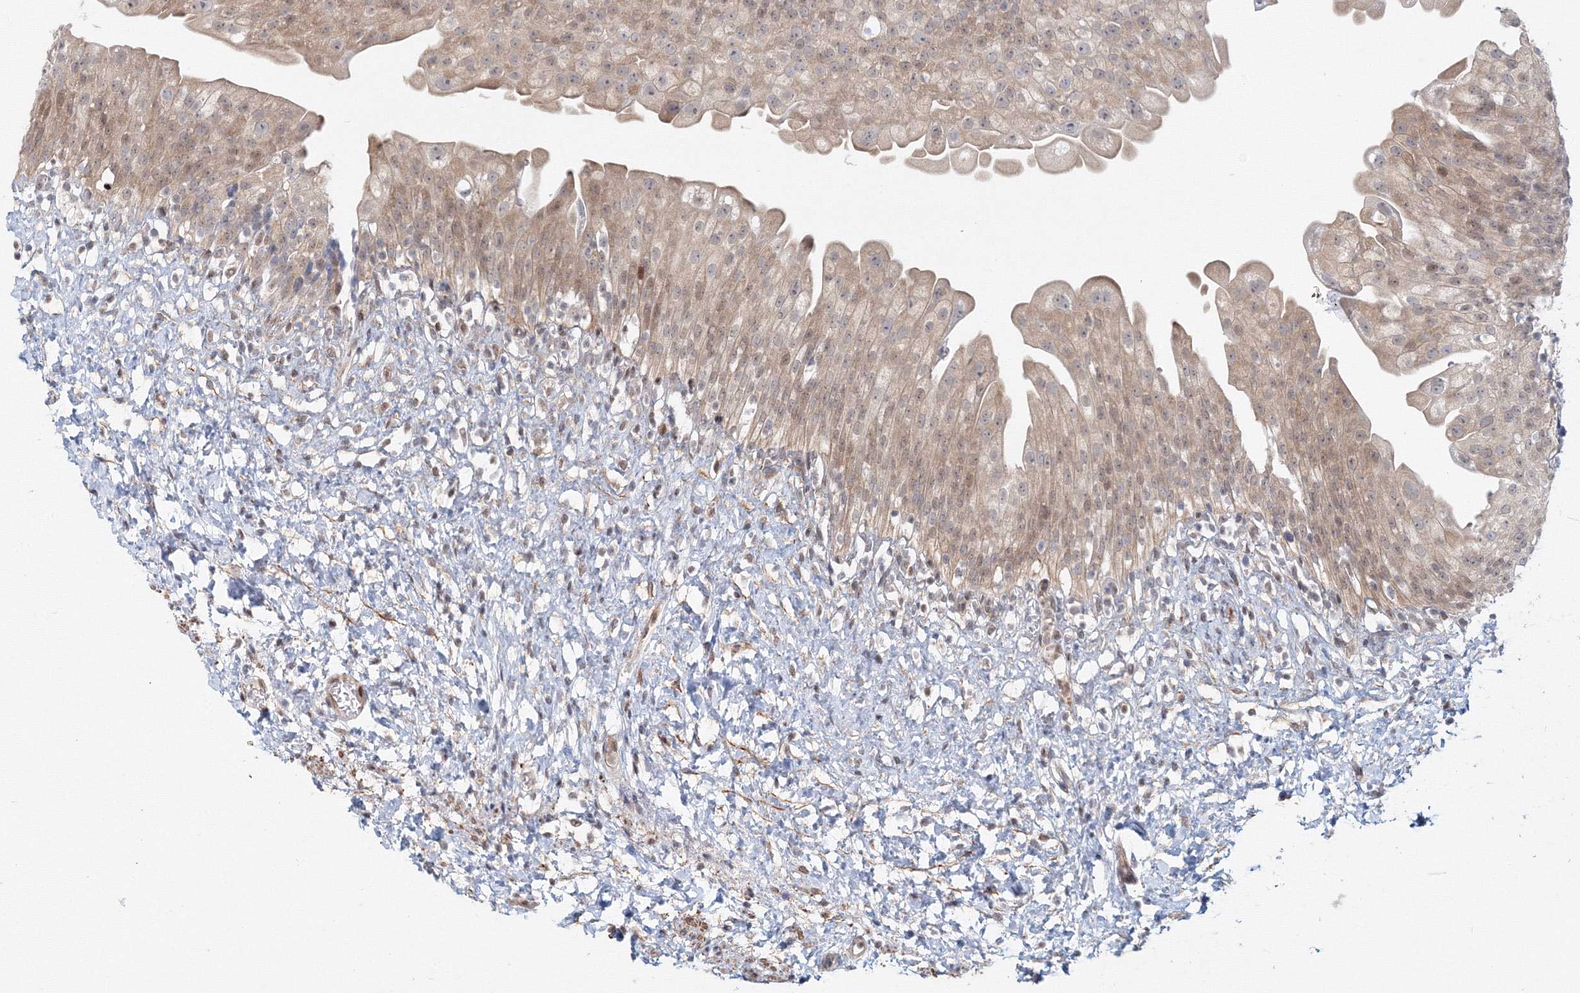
{"staining": {"intensity": "moderate", "quantity": ">75%", "location": "cytoplasmic/membranous,nuclear"}, "tissue": "urinary bladder", "cell_type": "Urothelial cells", "image_type": "normal", "snomed": [{"axis": "morphology", "description": "Normal tissue, NOS"}, {"axis": "topography", "description": "Urinary bladder"}], "caption": "The immunohistochemical stain shows moderate cytoplasmic/membranous,nuclear staining in urothelial cells of unremarkable urinary bladder.", "gene": "ARHGAP21", "patient": {"sex": "female", "age": 27}}